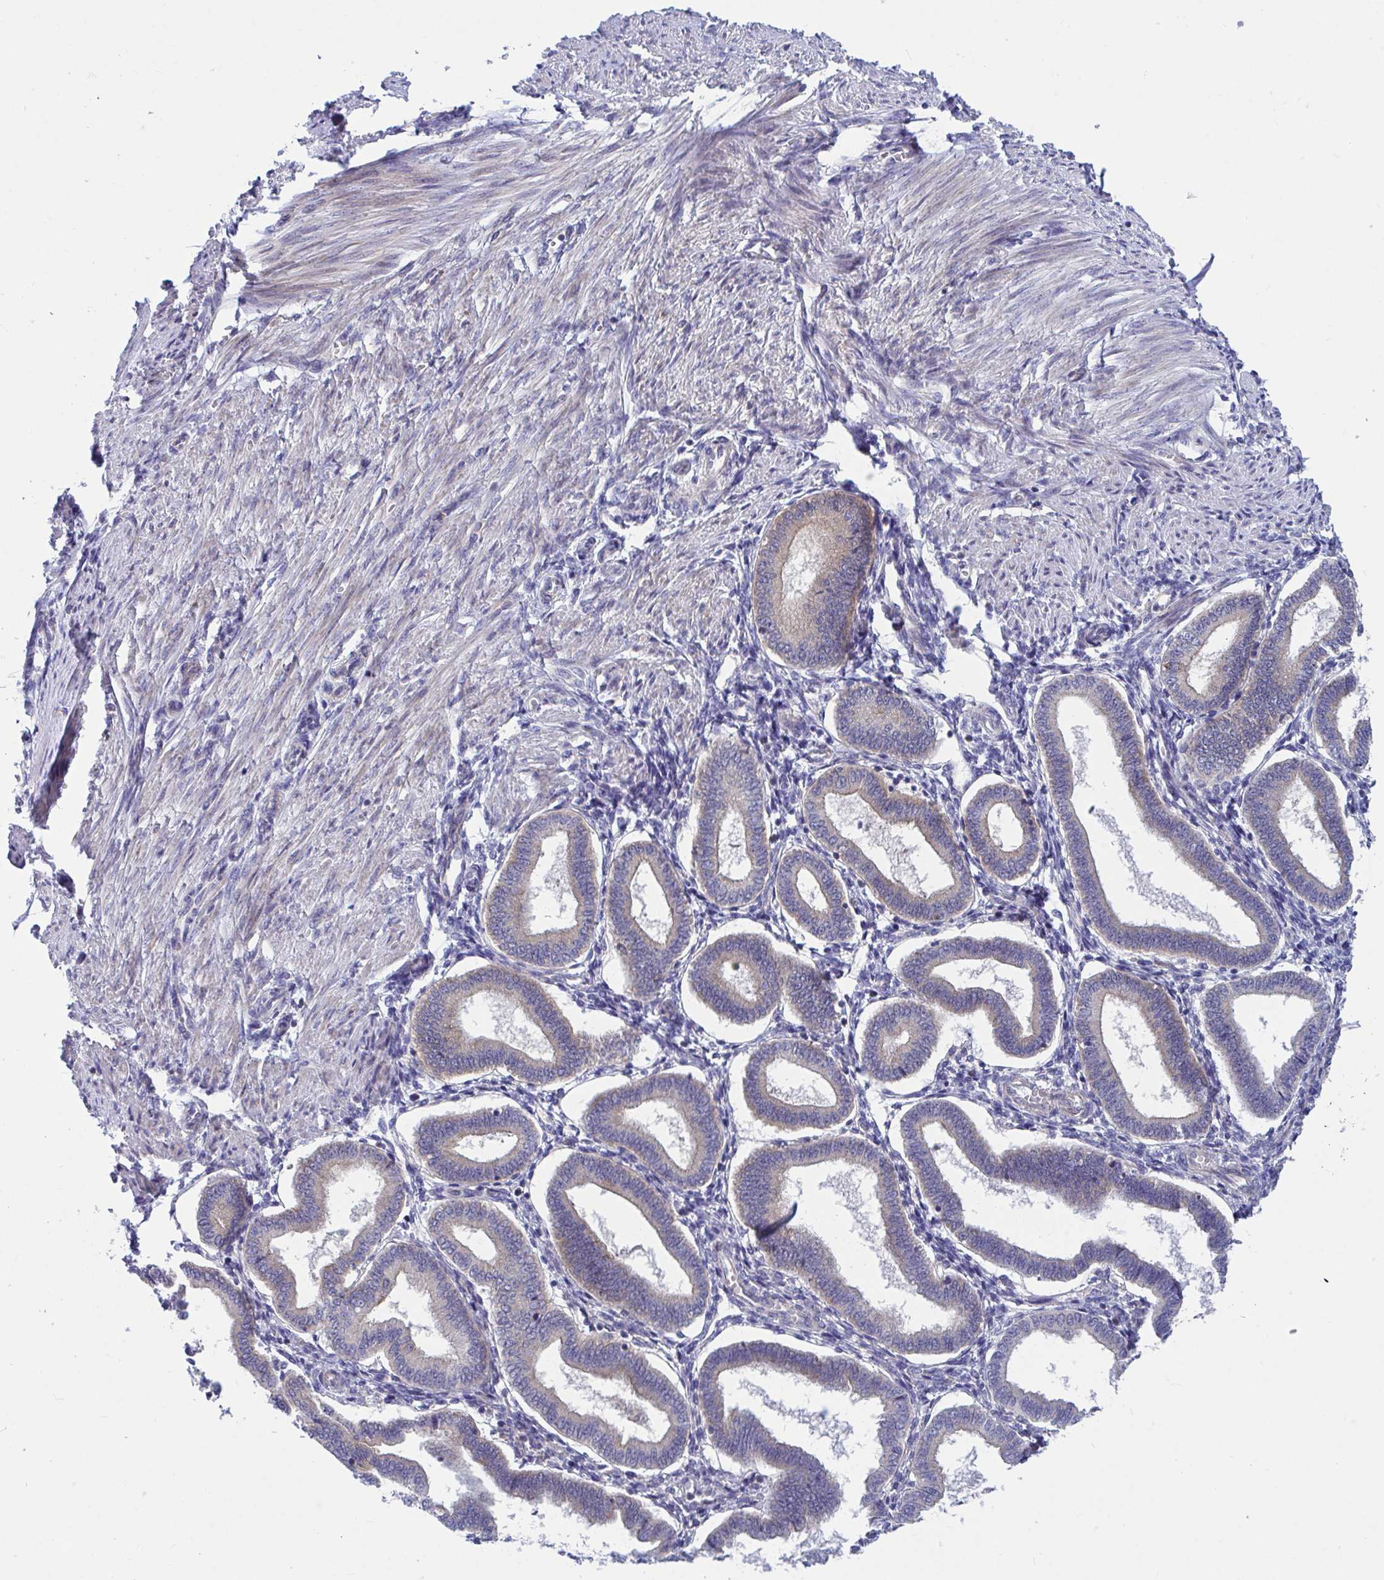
{"staining": {"intensity": "negative", "quantity": "none", "location": "none"}, "tissue": "endometrium", "cell_type": "Cells in endometrial stroma", "image_type": "normal", "snomed": [{"axis": "morphology", "description": "Normal tissue, NOS"}, {"axis": "topography", "description": "Endometrium"}], "caption": "Immunohistochemical staining of normal human endometrium exhibits no significant positivity in cells in endometrial stroma.", "gene": "WBP1", "patient": {"sex": "female", "age": 24}}